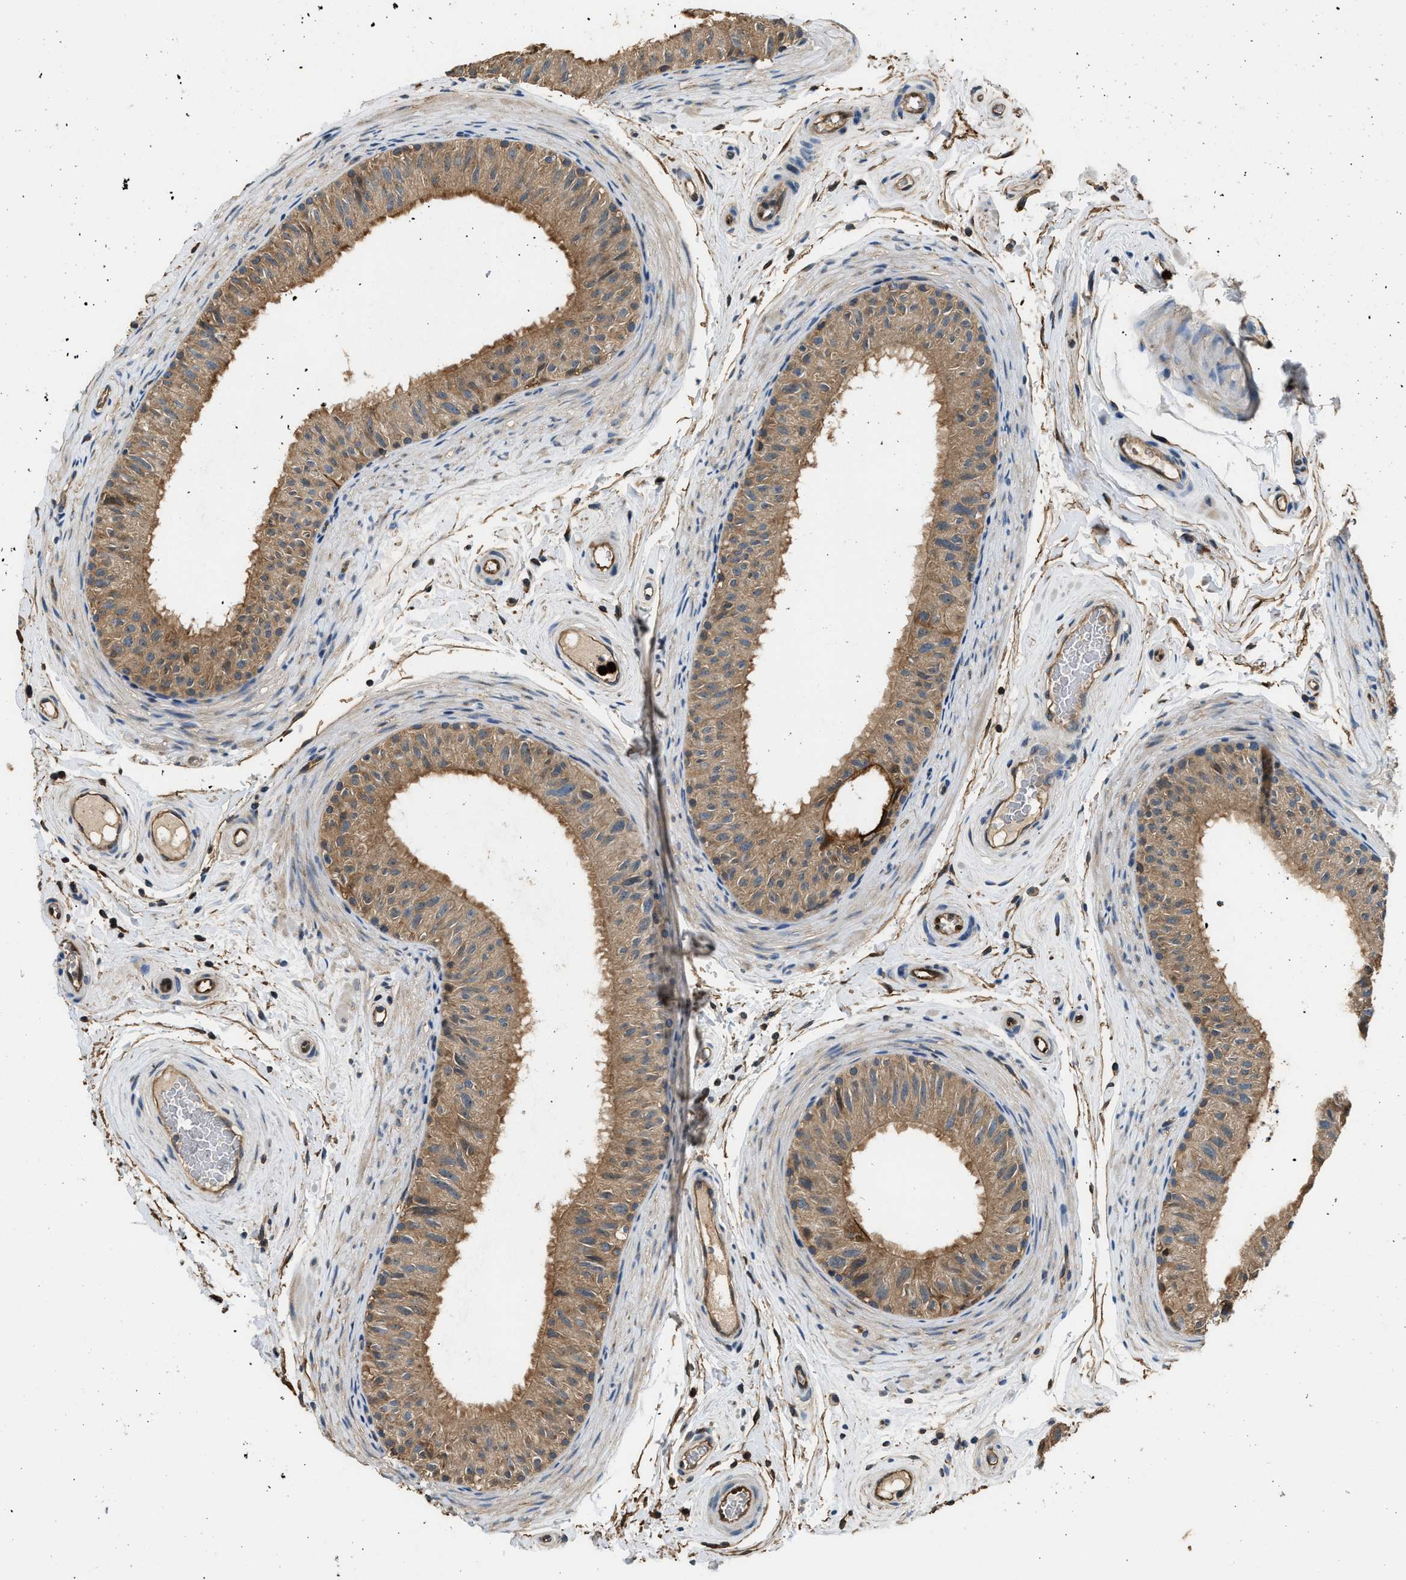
{"staining": {"intensity": "moderate", "quantity": ">75%", "location": "cytoplasmic/membranous"}, "tissue": "epididymis", "cell_type": "Glandular cells", "image_type": "normal", "snomed": [{"axis": "morphology", "description": "Normal tissue, NOS"}, {"axis": "topography", "description": "Epididymis"}], "caption": "A histopathology image of epididymis stained for a protein exhibits moderate cytoplasmic/membranous brown staining in glandular cells. (DAB (3,3'-diaminobenzidine) IHC, brown staining for protein, blue staining for nuclei).", "gene": "ANXA3", "patient": {"sex": "male", "age": 34}}